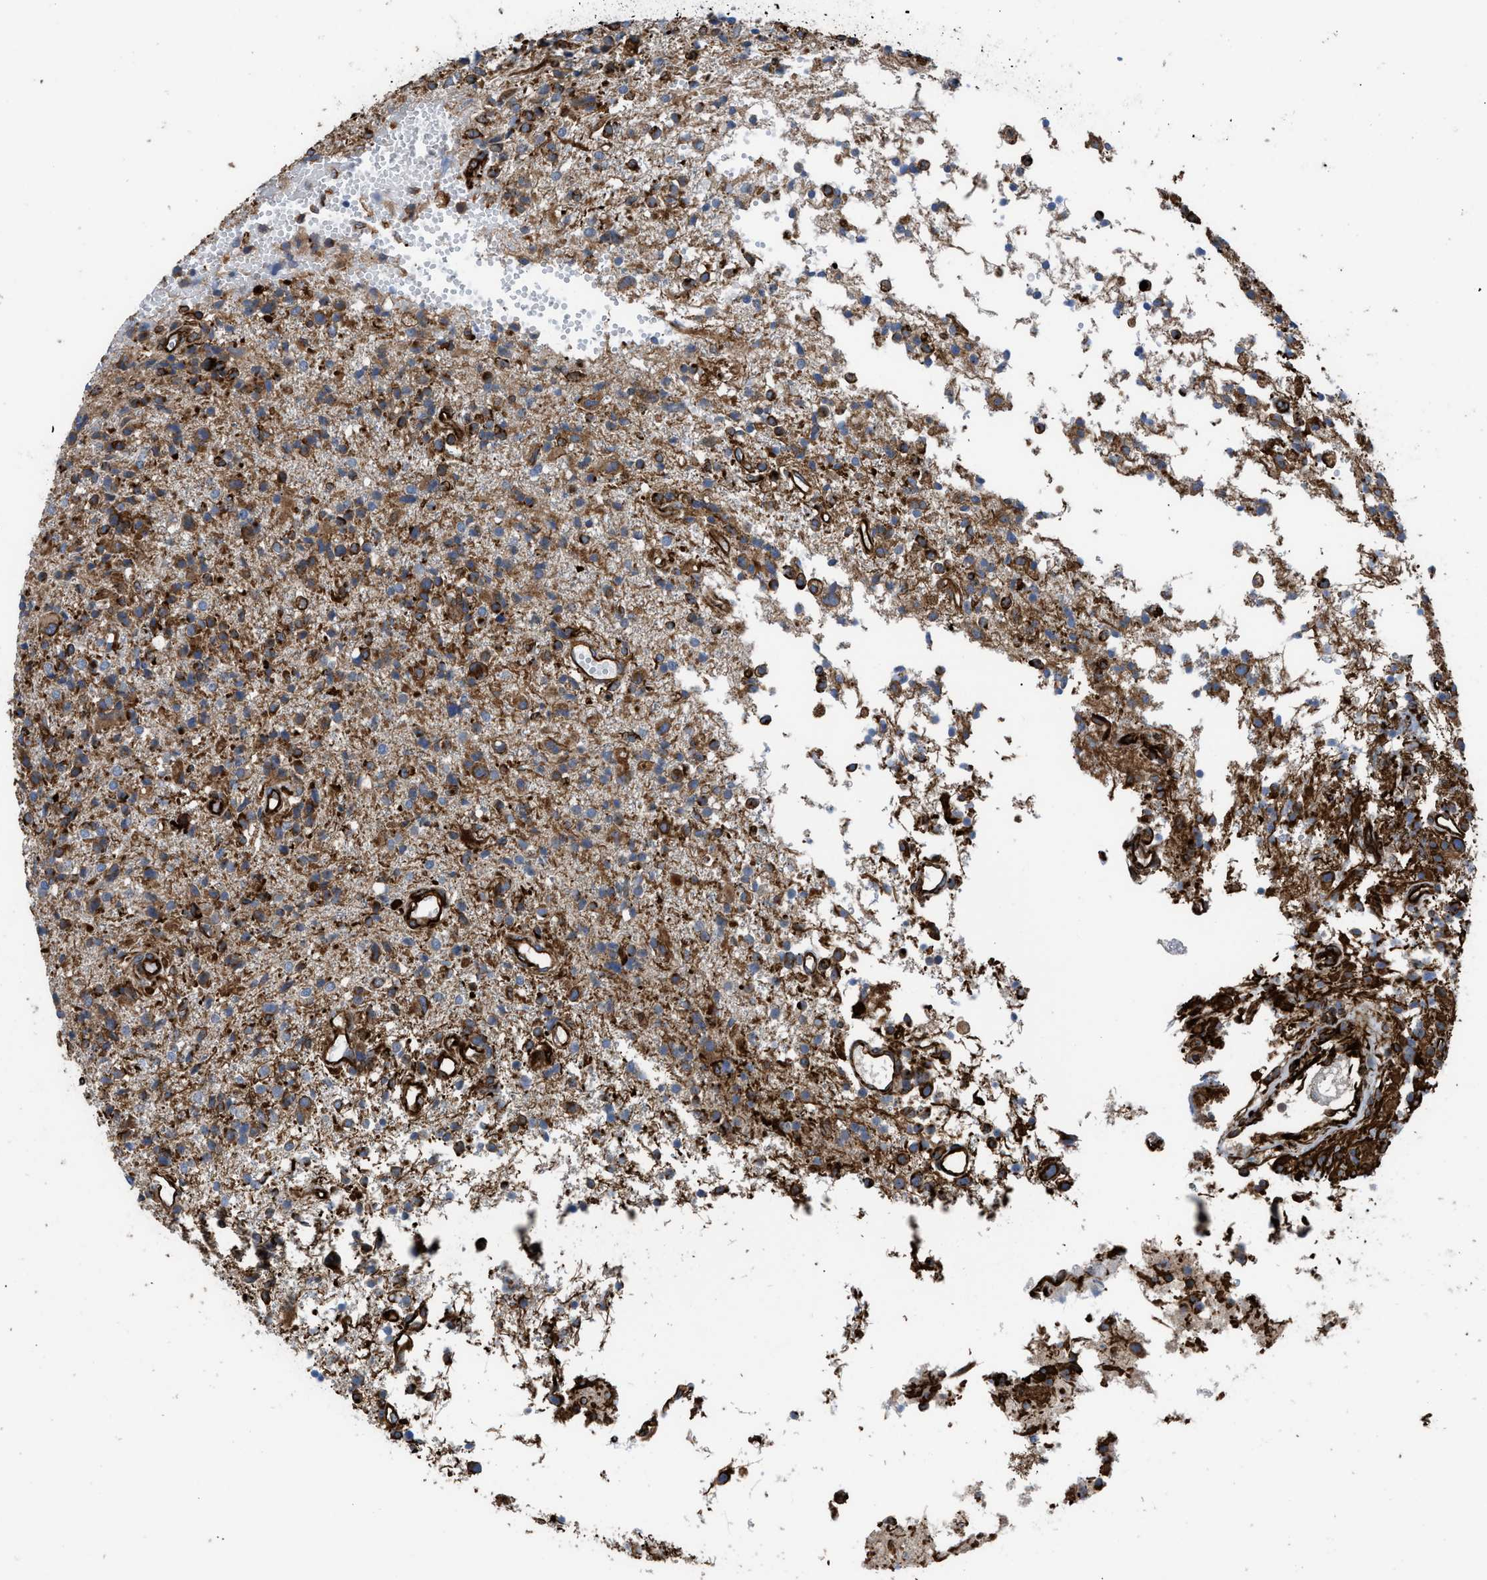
{"staining": {"intensity": "moderate", "quantity": "25%-75%", "location": "cytoplasmic/membranous"}, "tissue": "glioma", "cell_type": "Tumor cells", "image_type": "cancer", "snomed": [{"axis": "morphology", "description": "Glioma, malignant, High grade"}, {"axis": "topography", "description": "Brain"}], "caption": "Approximately 25%-75% of tumor cells in human malignant glioma (high-grade) show moderate cytoplasmic/membranous protein expression as visualized by brown immunohistochemical staining.", "gene": "PTPRE", "patient": {"sex": "female", "age": 59}}